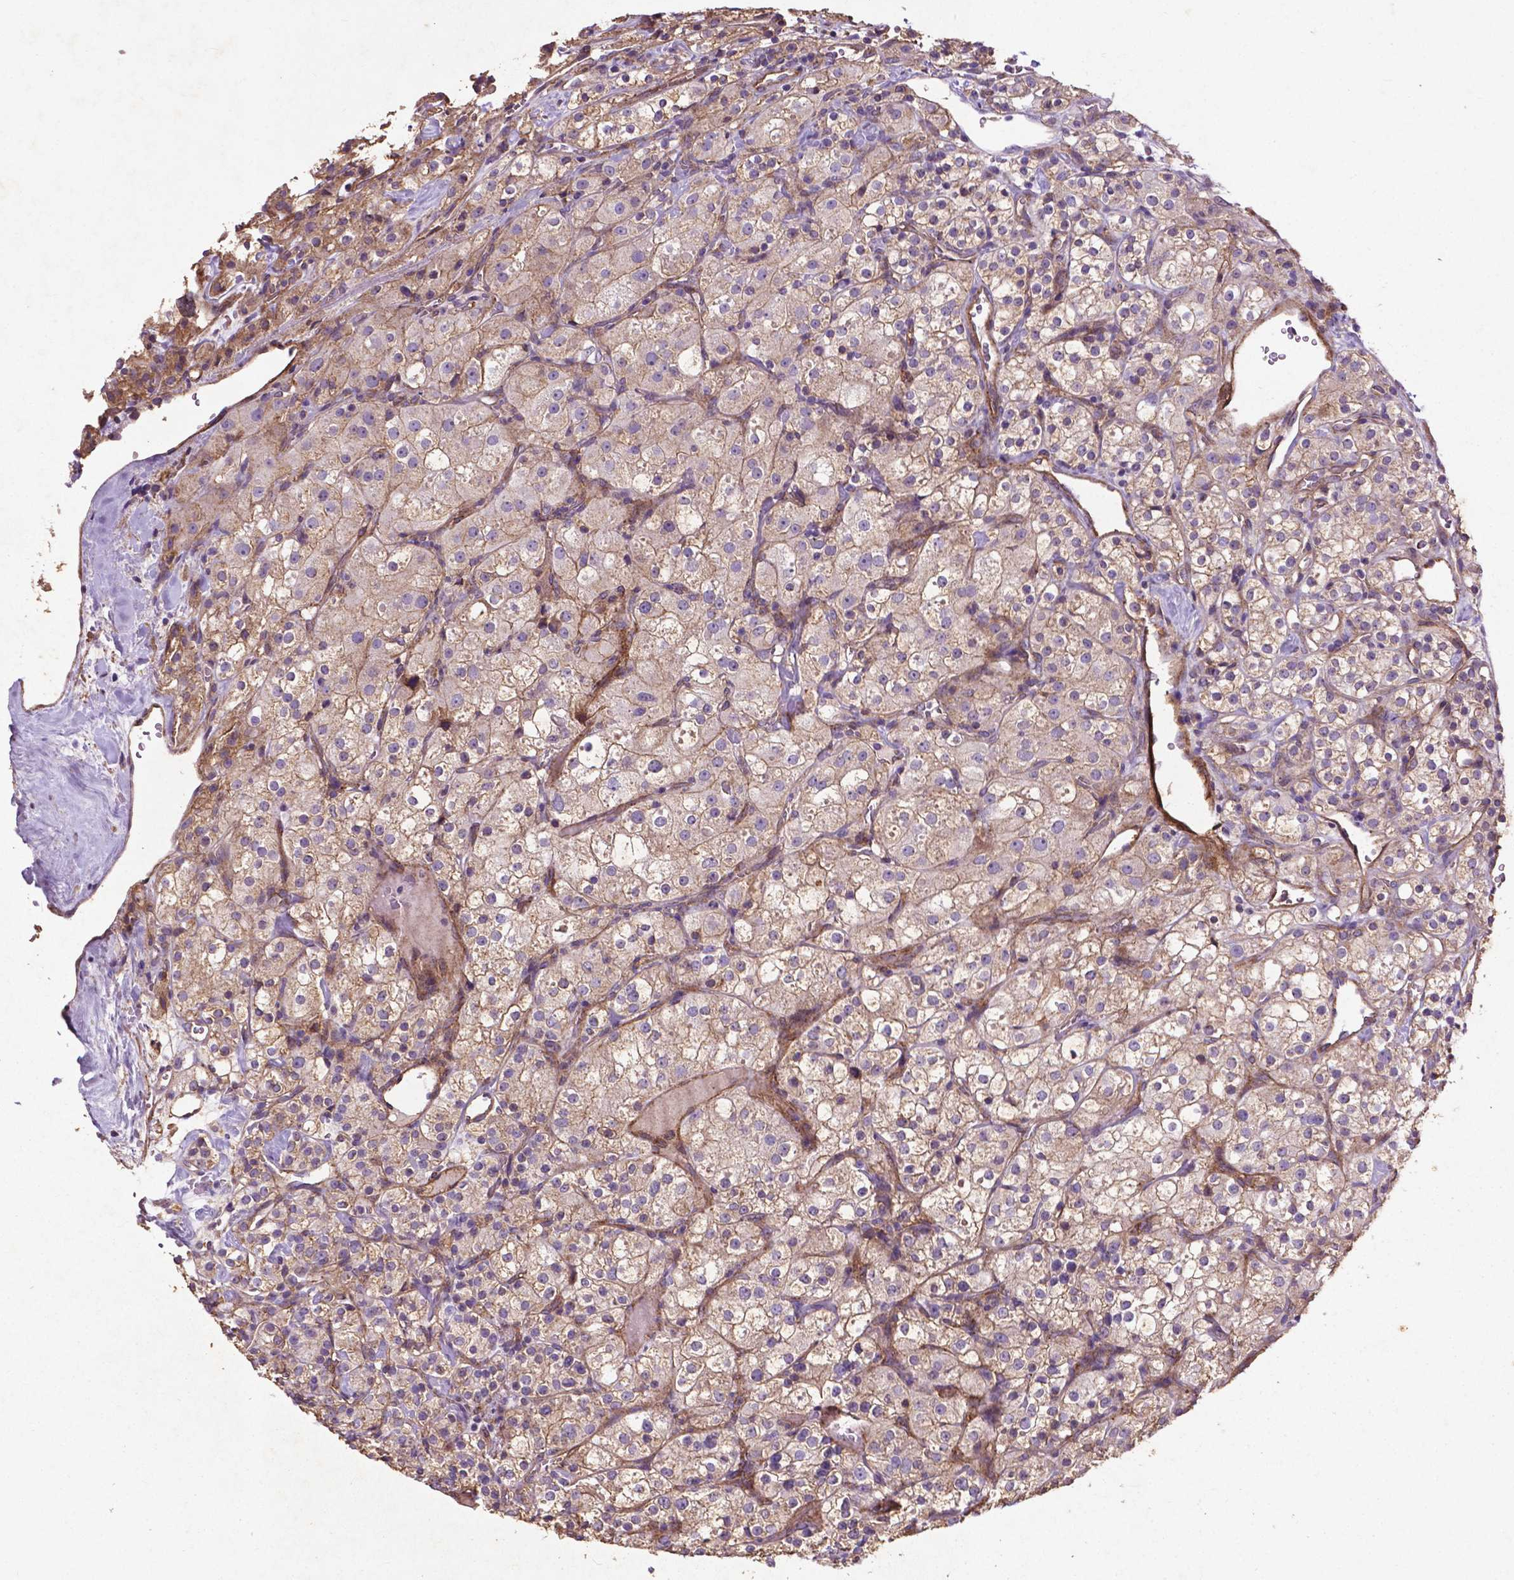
{"staining": {"intensity": "weak", "quantity": ">75%", "location": "cytoplasmic/membranous"}, "tissue": "renal cancer", "cell_type": "Tumor cells", "image_type": "cancer", "snomed": [{"axis": "morphology", "description": "Adenocarcinoma, NOS"}, {"axis": "topography", "description": "Kidney"}], "caption": "This is an image of IHC staining of renal cancer, which shows weak positivity in the cytoplasmic/membranous of tumor cells.", "gene": "RRAS", "patient": {"sex": "male", "age": 77}}